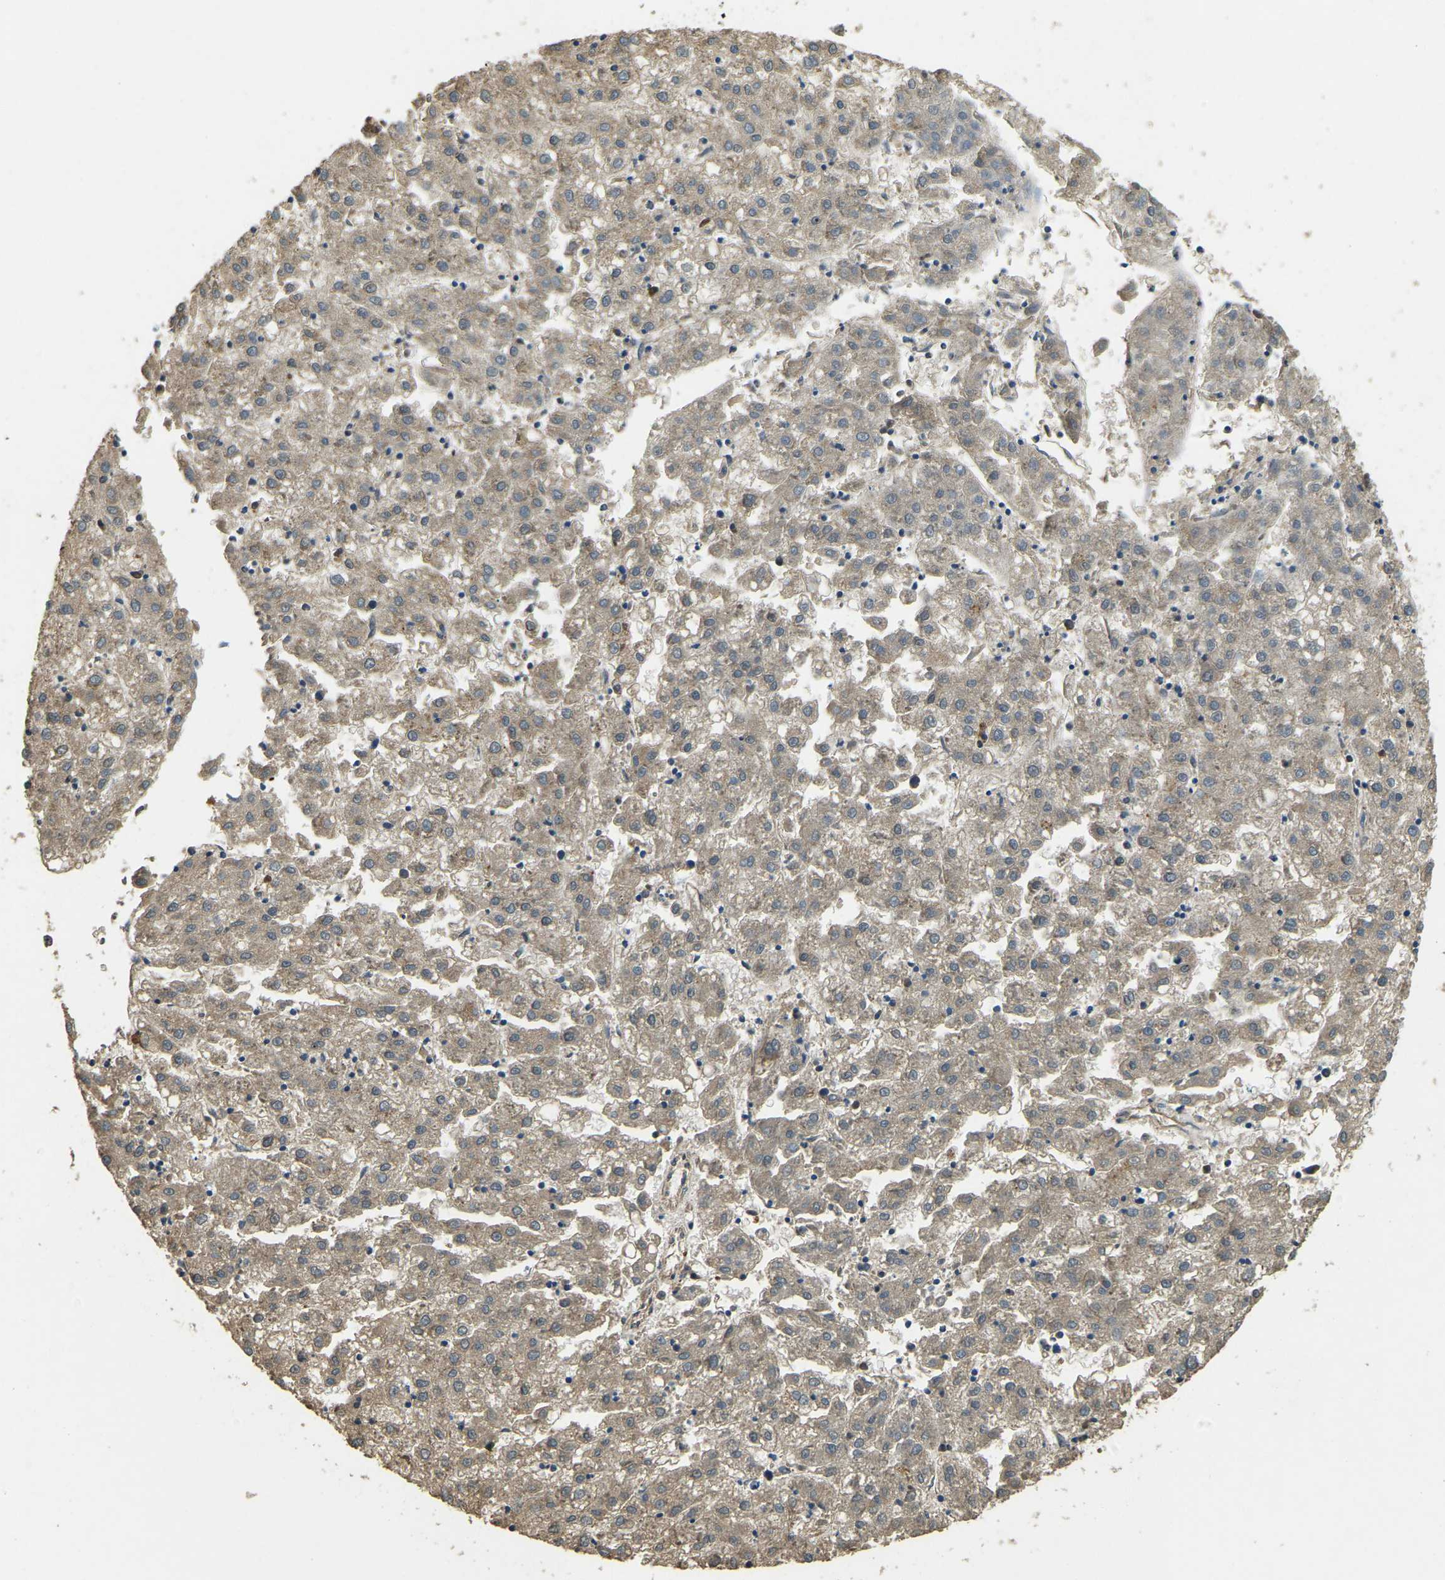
{"staining": {"intensity": "weak", "quantity": ">75%", "location": "cytoplasmic/membranous"}, "tissue": "liver cancer", "cell_type": "Tumor cells", "image_type": "cancer", "snomed": [{"axis": "morphology", "description": "Carcinoma, Hepatocellular, NOS"}, {"axis": "topography", "description": "Liver"}], "caption": "The immunohistochemical stain labels weak cytoplasmic/membranous expression in tumor cells of liver hepatocellular carcinoma tissue.", "gene": "ERGIC1", "patient": {"sex": "male", "age": 72}}